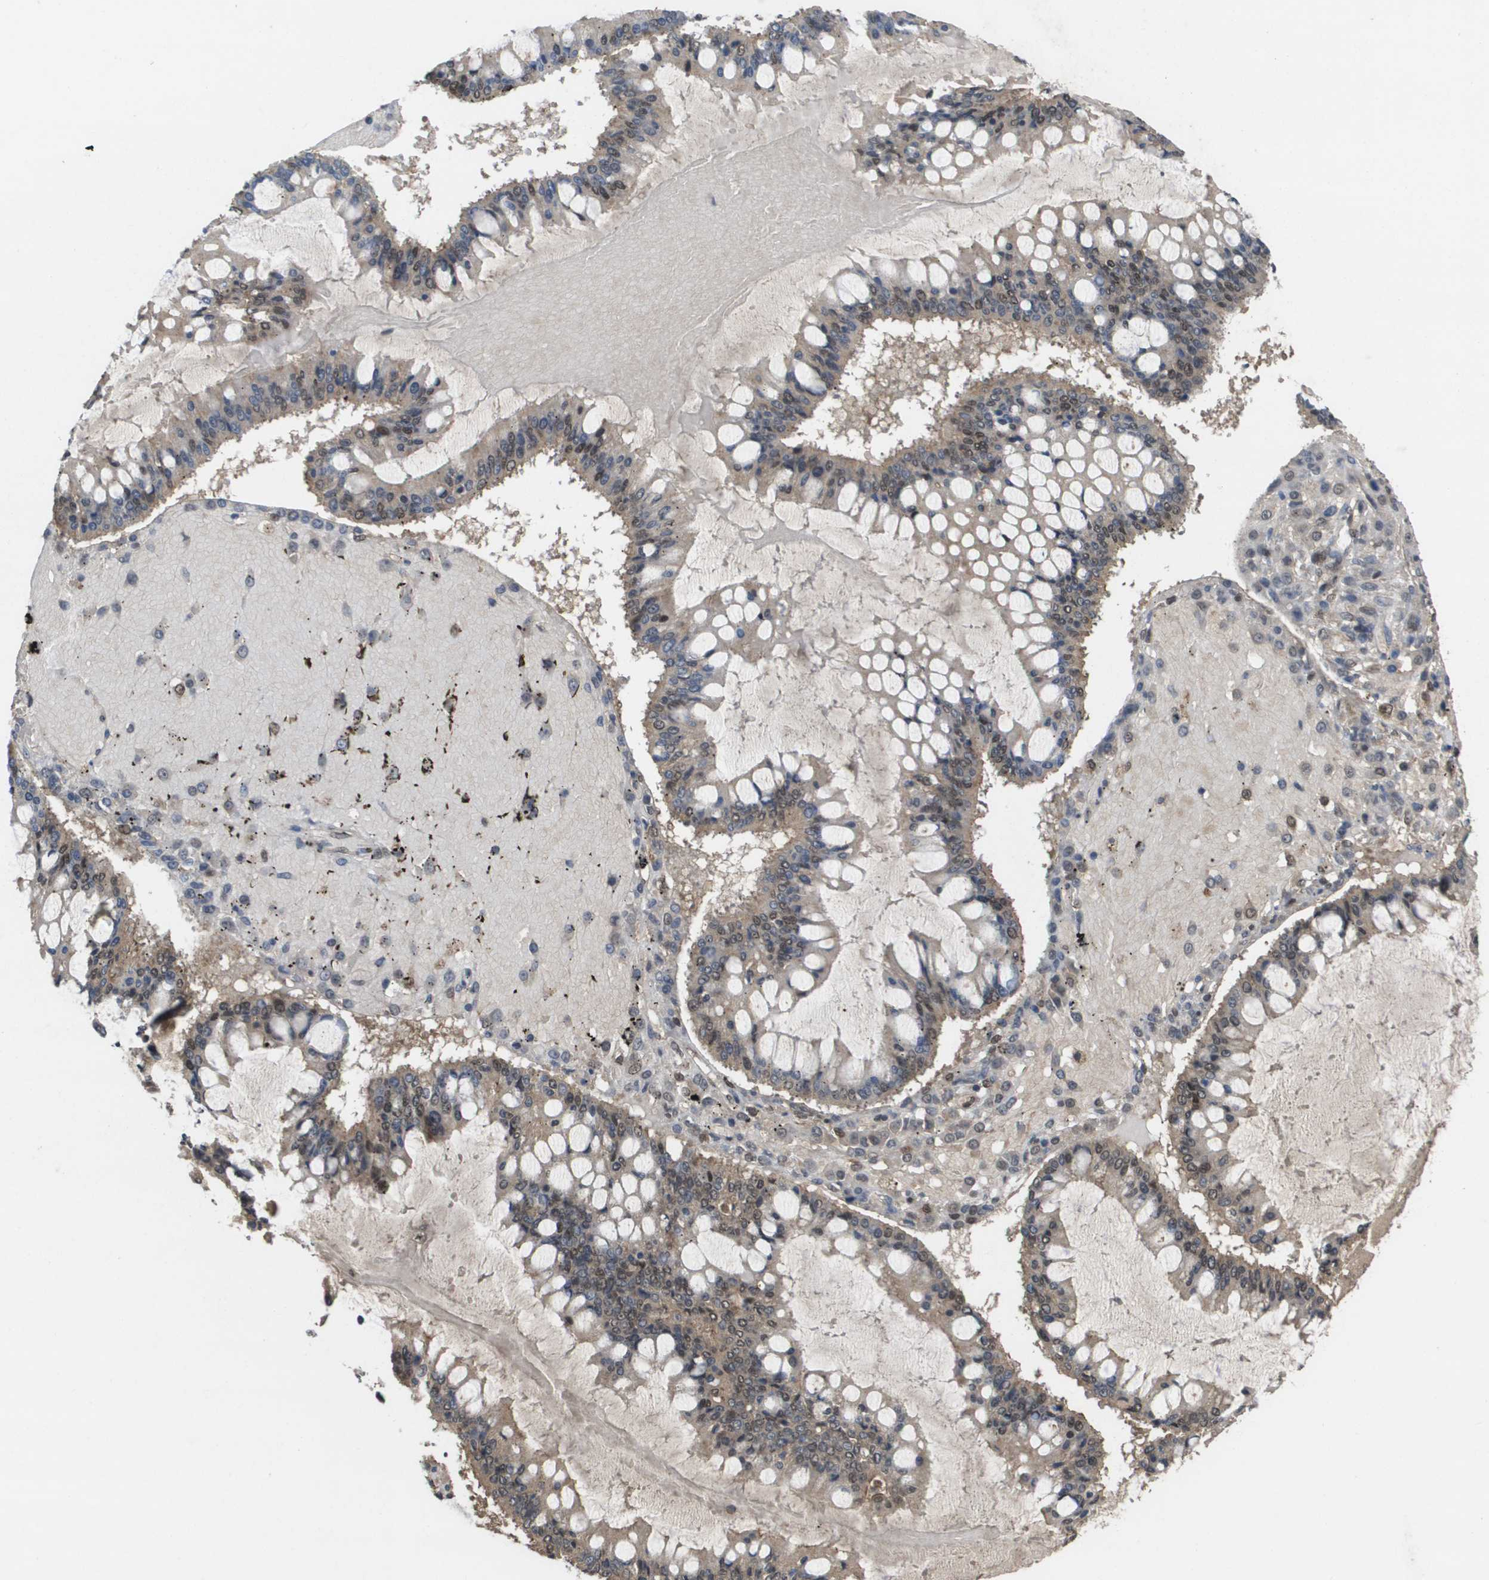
{"staining": {"intensity": "weak", "quantity": "25%-75%", "location": "cytoplasmic/membranous,nuclear"}, "tissue": "ovarian cancer", "cell_type": "Tumor cells", "image_type": "cancer", "snomed": [{"axis": "morphology", "description": "Cystadenocarcinoma, mucinous, NOS"}, {"axis": "topography", "description": "Ovary"}], "caption": "A low amount of weak cytoplasmic/membranous and nuclear positivity is appreciated in approximately 25%-75% of tumor cells in ovarian mucinous cystadenocarcinoma tissue.", "gene": "AMBRA1", "patient": {"sex": "female", "age": 73}}